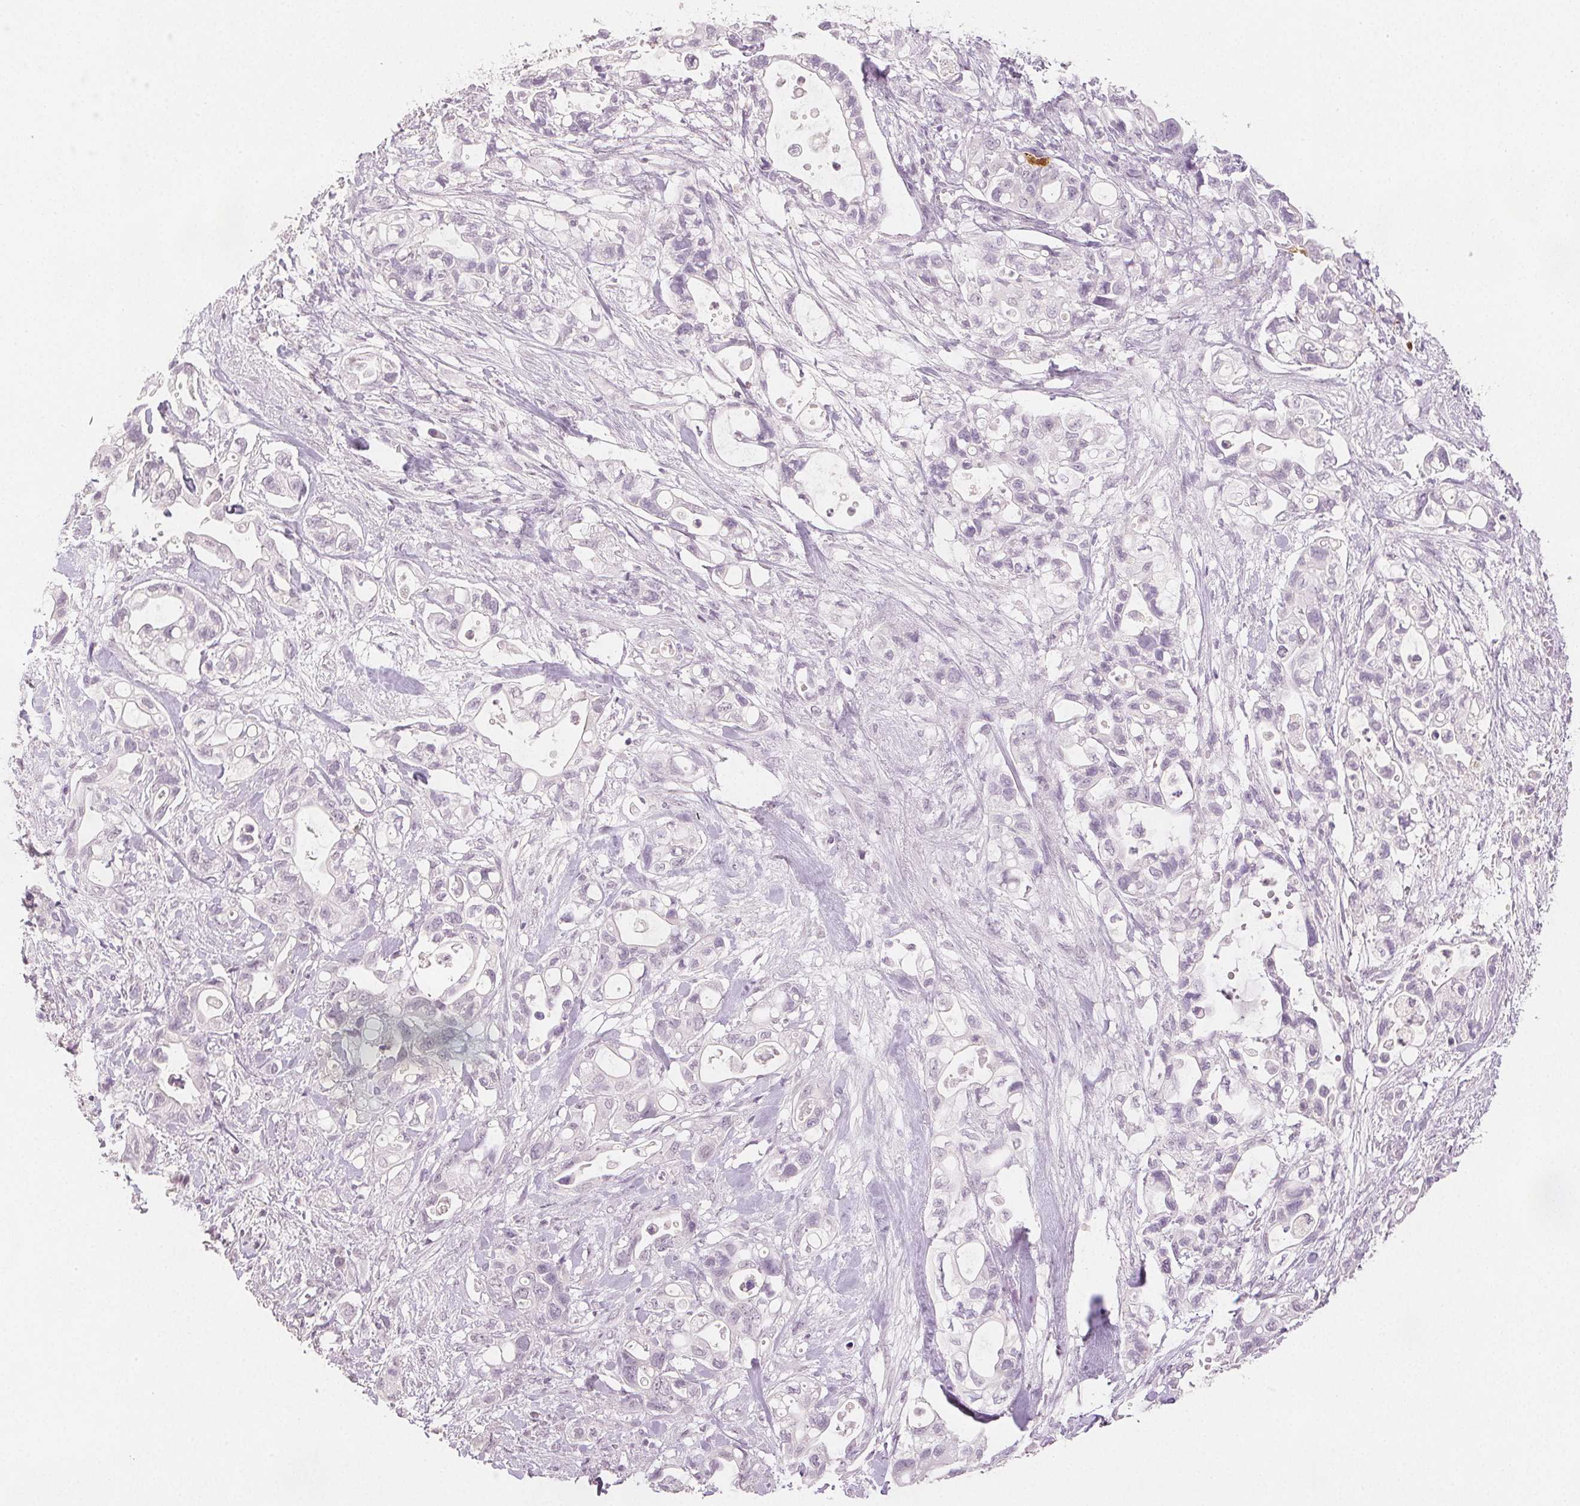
{"staining": {"intensity": "negative", "quantity": "none", "location": "none"}, "tissue": "pancreatic cancer", "cell_type": "Tumor cells", "image_type": "cancer", "snomed": [{"axis": "morphology", "description": "Adenocarcinoma, NOS"}, {"axis": "topography", "description": "Pancreas"}], "caption": "IHC histopathology image of human pancreatic adenocarcinoma stained for a protein (brown), which exhibits no expression in tumor cells.", "gene": "SCGN", "patient": {"sex": "female", "age": 72}}